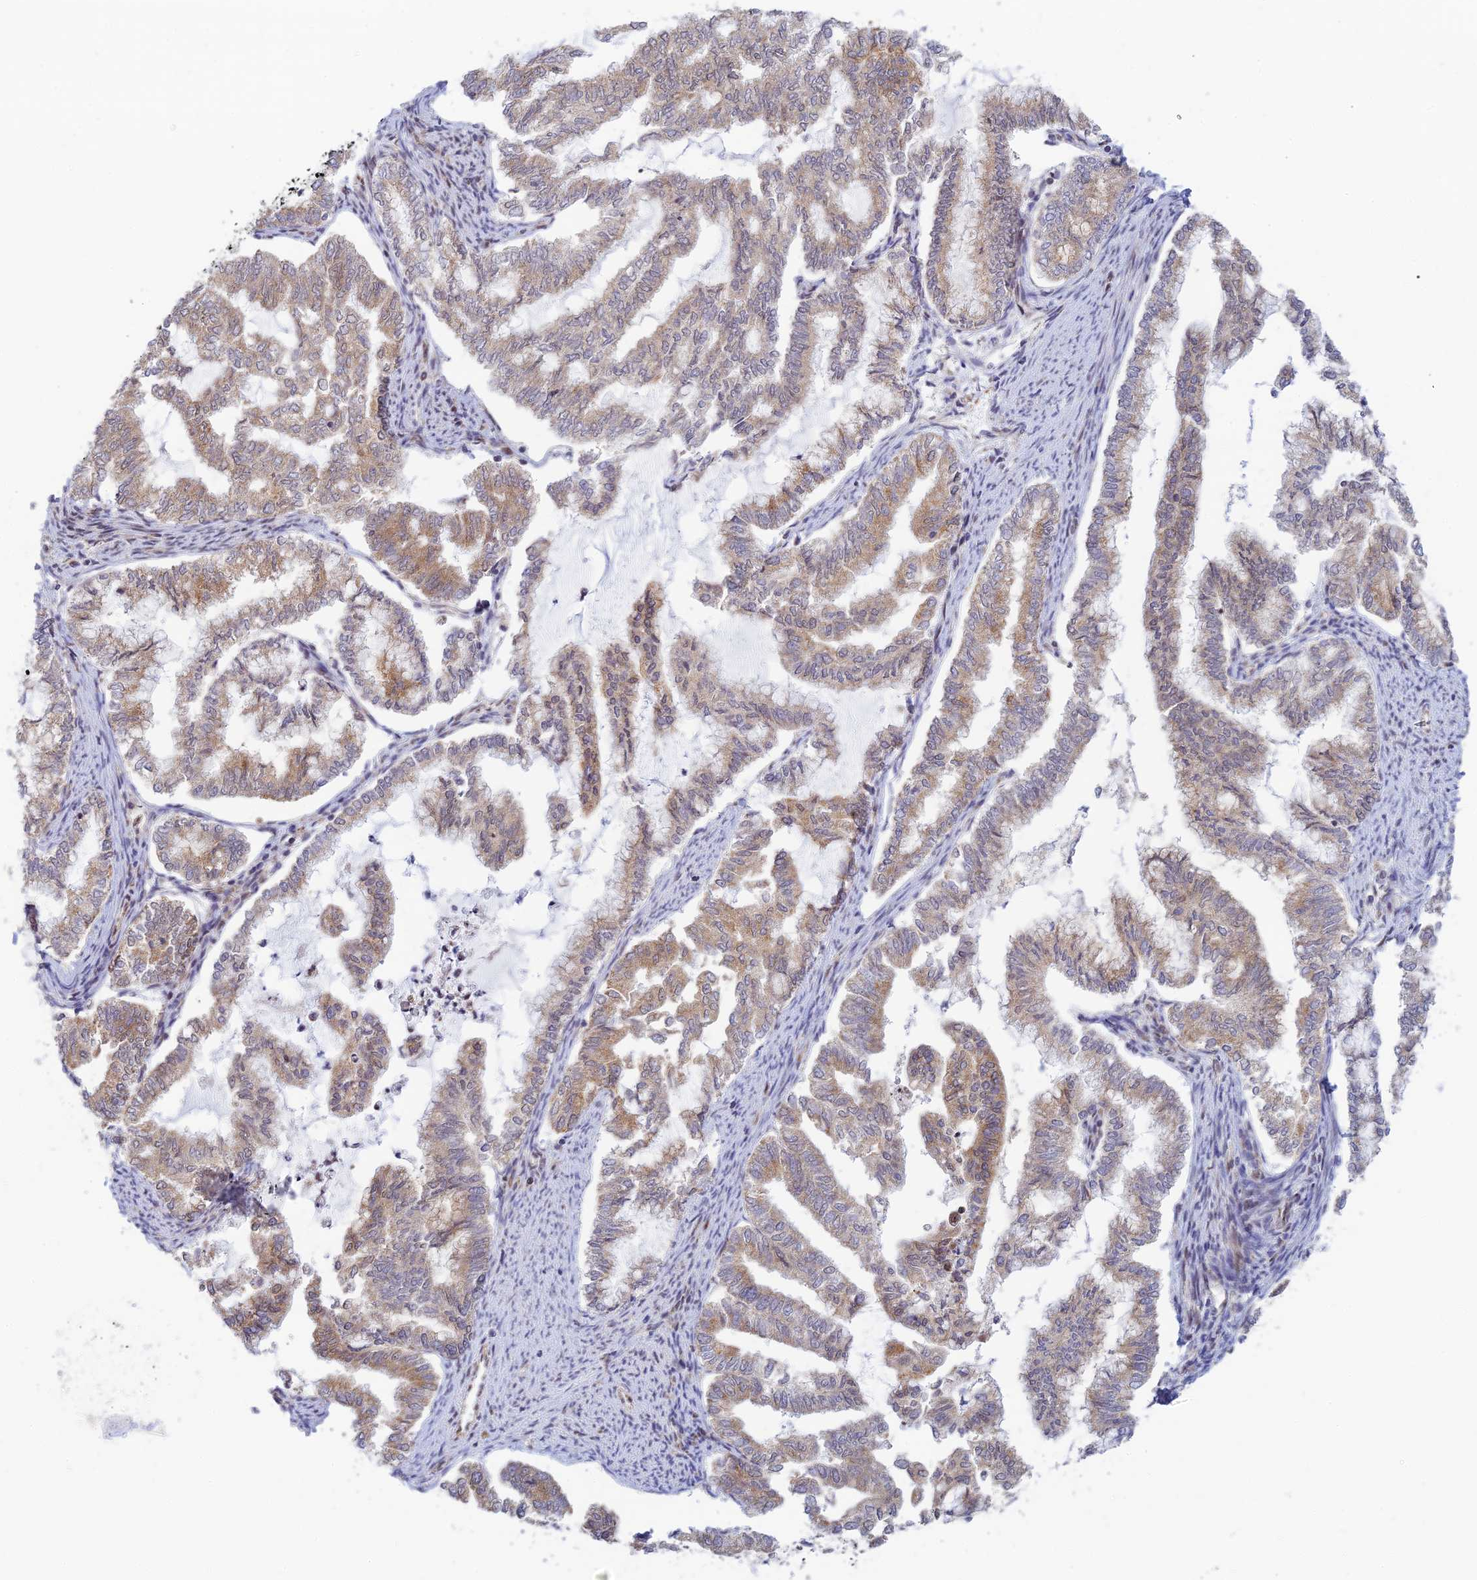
{"staining": {"intensity": "moderate", "quantity": "25%-75%", "location": "cytoplasmic/membranous"}, "tissue": "endometrial cancer", "cell_type": "Tumor cells", "image_type": "cancer", "snomed": [{"axis": "morphology", "description": "Adenocarcinoma, NOS"}, {"axis": "topography", "description": "Endometrium"}], "caption": "Endometrial adenocarcinoma stained with a brown dye shows moderate cytoplasmic/membranous positive staining in about 25%-75% of tumor cells.", "gene": "HOOK2", "patient": {"sex": "female", "age": 79}}